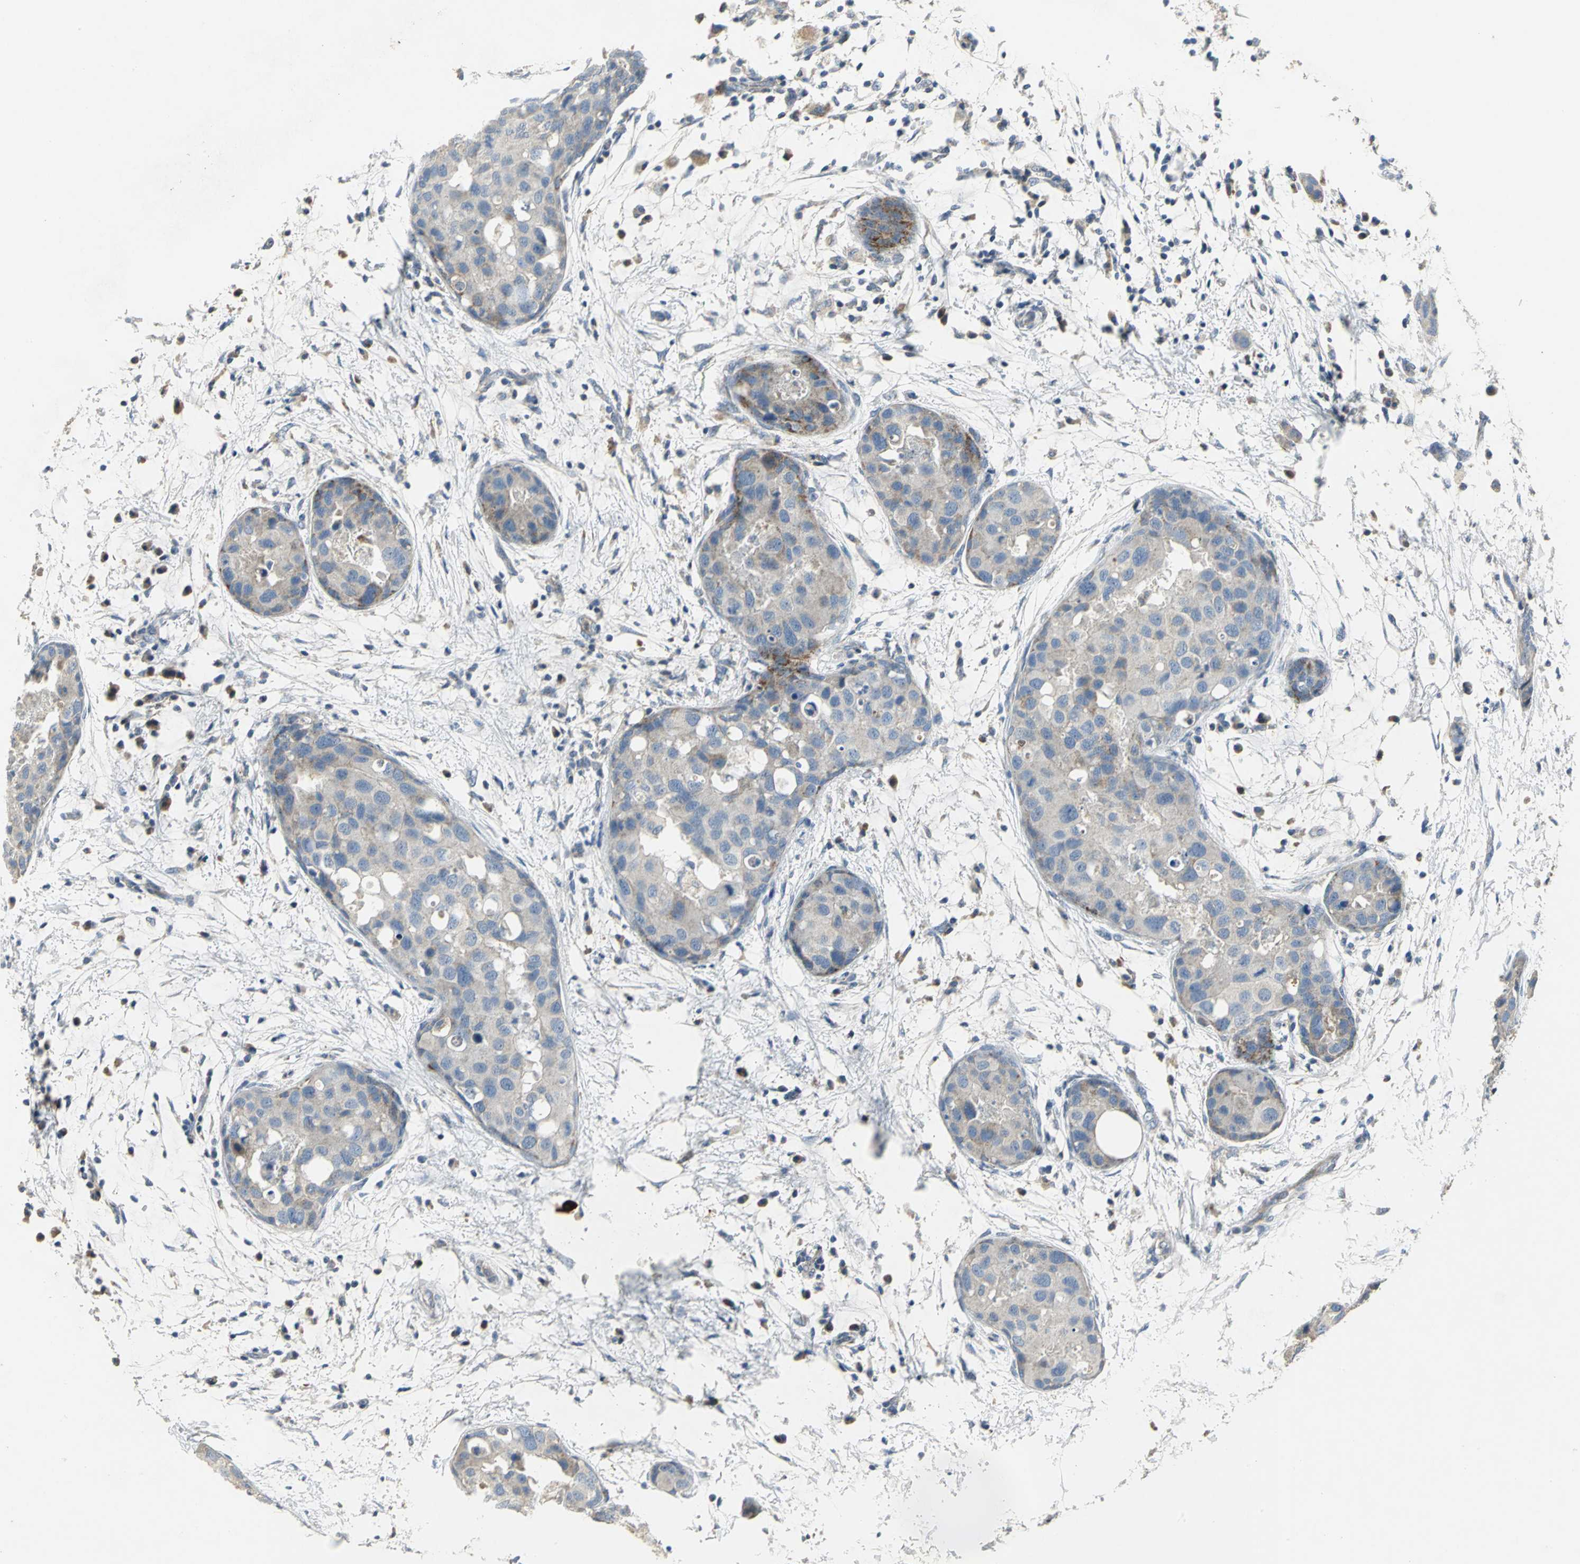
{"staining": {"intensity": "weak", "quantity": ">75%", "location": "cytoplasmic/membranous"}, "tissue": "breast cancer", "cell_type": "Tumor cells", "image_type": "cancer", "snomed": [{"axis": "morphology", "description": "Normal tissue, NOS"}, {"axis": "morphology", "description": "Duct carcinoma"}, {"axis": "topography", "description": "Breast"}], "caption": "Approximately >75% of tumor cells in human breast cancer reveal weak cytoplasmic/membranous protein staining as visualized by brown immunohistochemical staining.", "gene": "SPPL2B", "patient": {"sex": "female", "age": 50}}